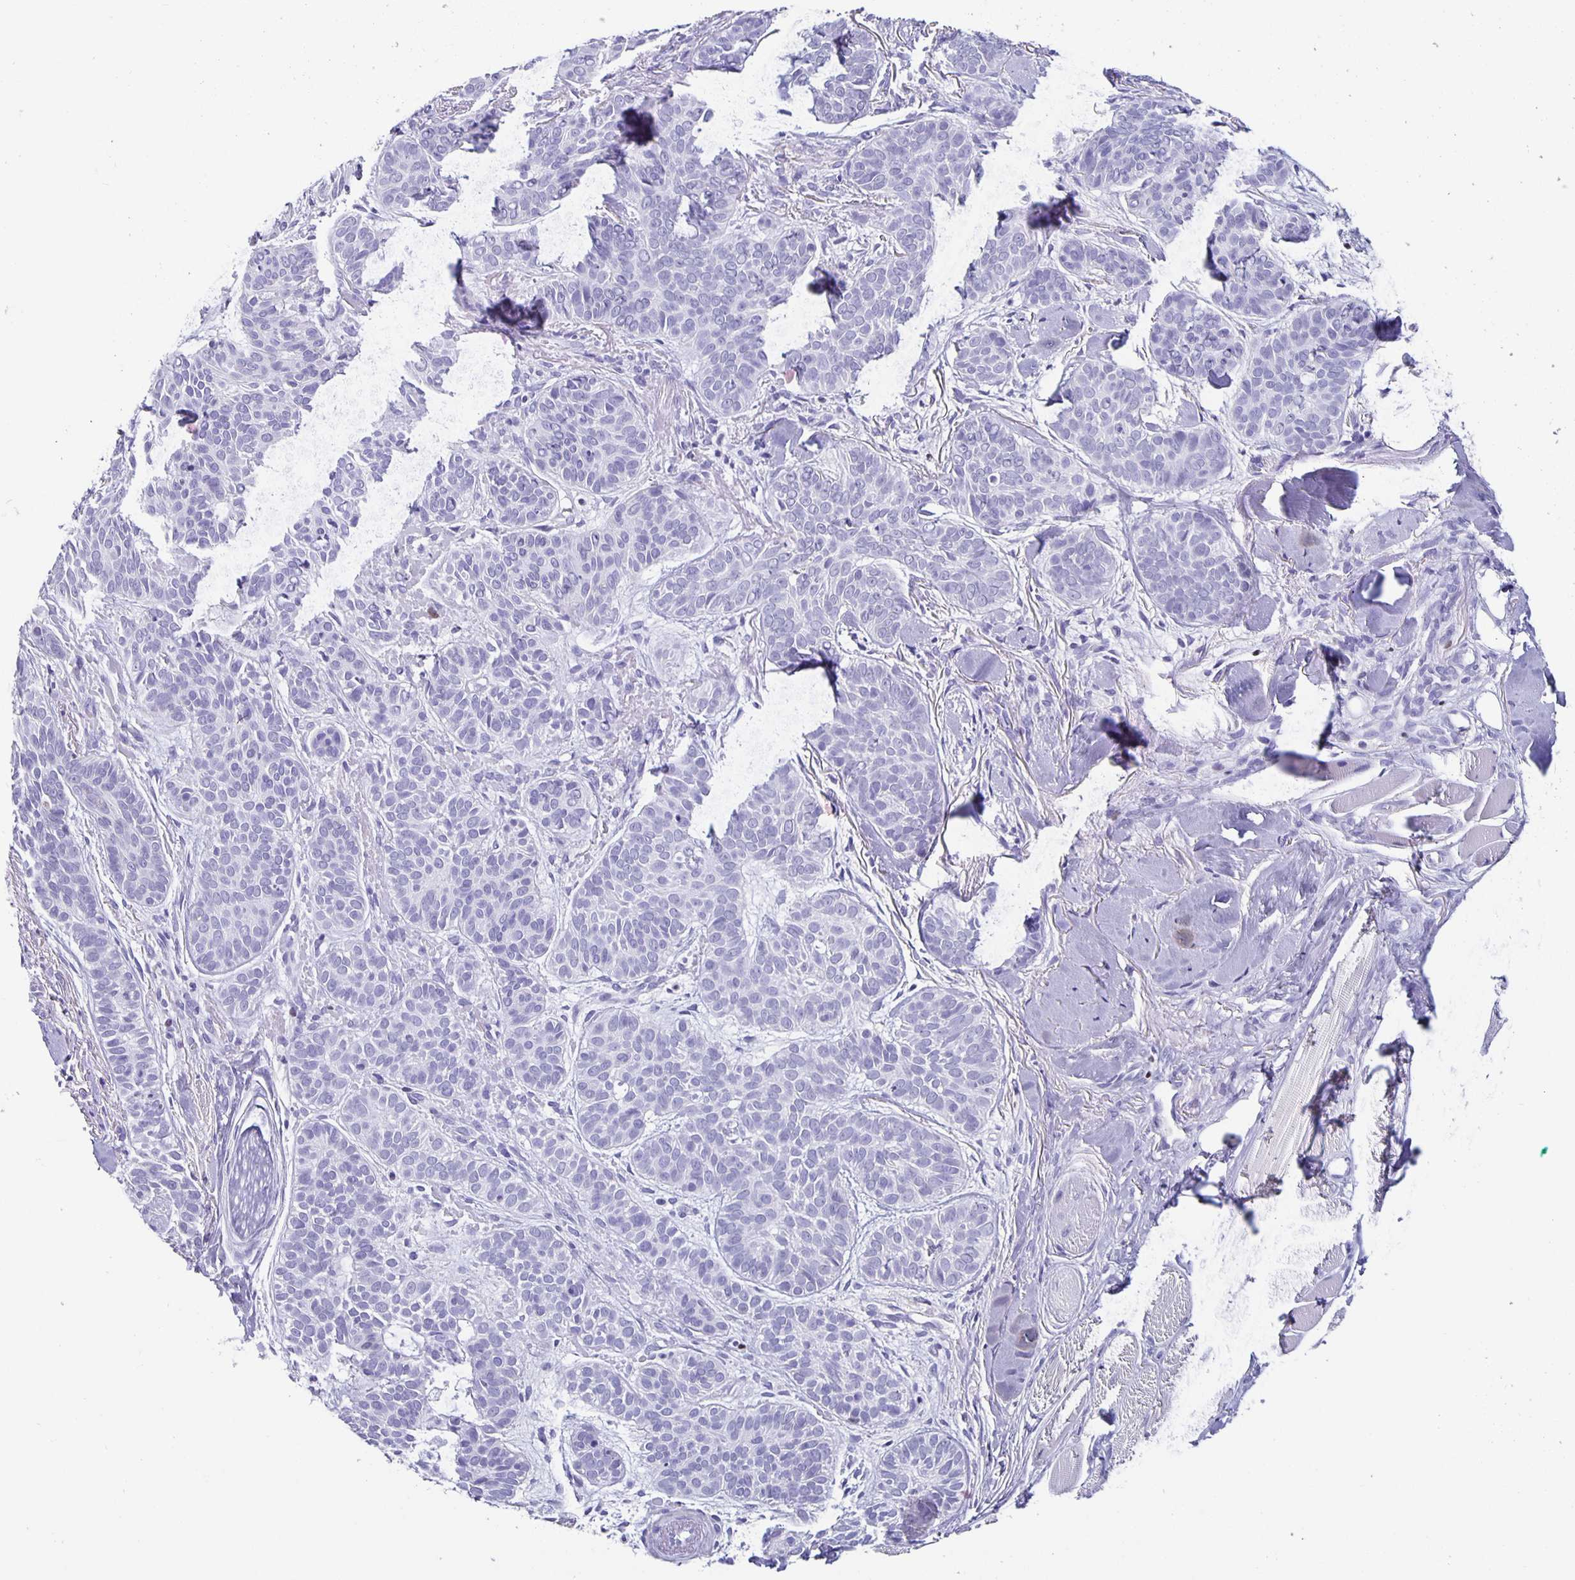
{"staining": {"intensity": "negative", "quantity": "none", "location": "none"}, "tissue": "skin cancer", "cell_type": "Tumor cells", "image_type": "cancer", "snomed": [{"axis": "morphology", "description": "Basal cell carcinoma"}, {"axis": "topography", "description": "Skin"}, {"axis": "topography", "description": "Skin of nose"}], "caption": "Tumor cells are negative for protein expression in human basal cell carcinoma (skin). (DAB (3,3'-diaminobenzidine) immunohistochemistry (IHC) with hematoxylin counter stain).", "gene": "SATB2", "patient": {"sex": "female", "age": 81}}